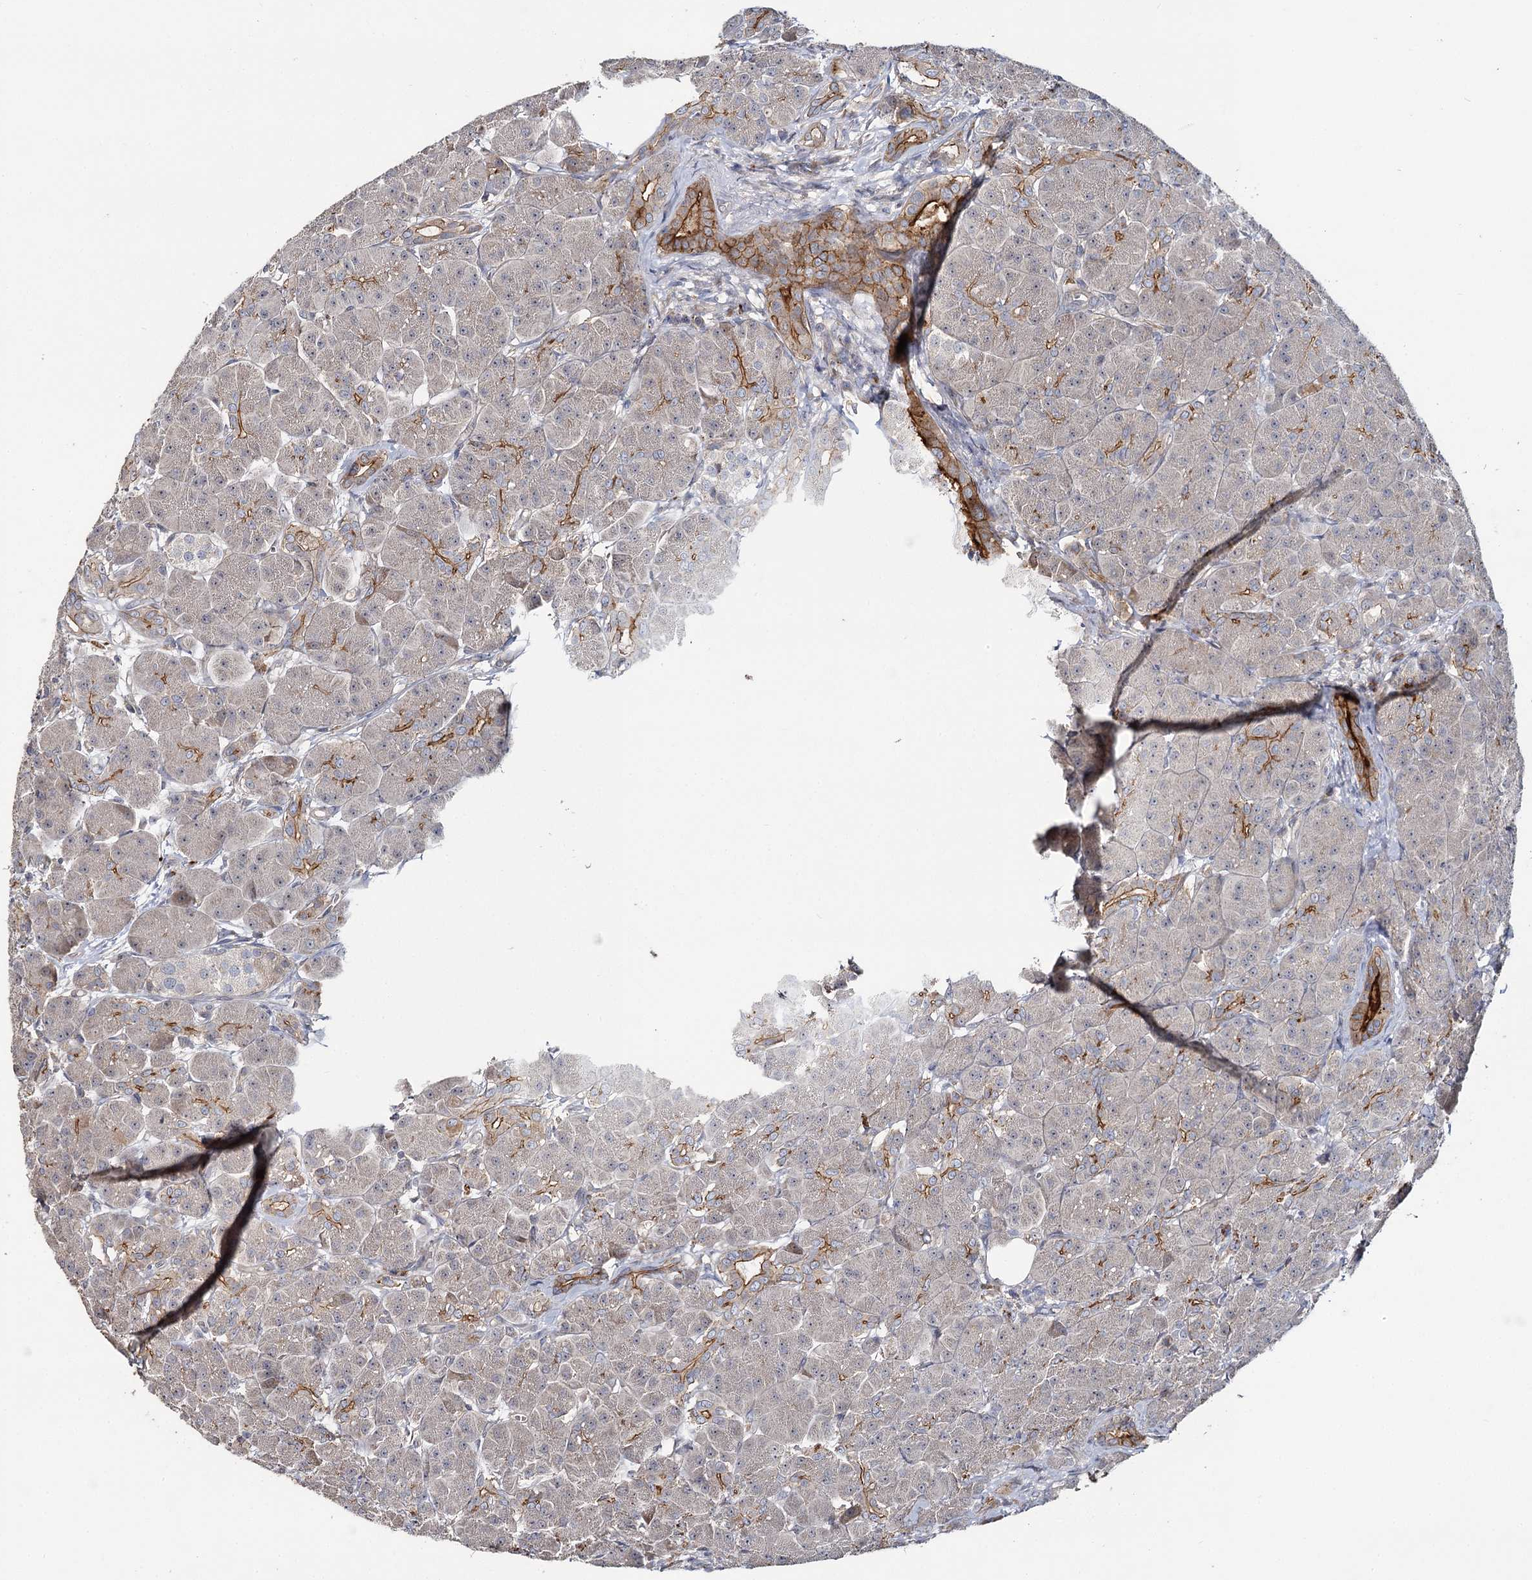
{"staining": {"intensity": "moderate", "quantity": "<25%", "location": "cytoplasmic/membranous"}, "tissue": "pancreas", "cell_type": "Exocrine glandular cells", "image_type": "normal", "snomed": [{"axis": "morphology", "description": "Normal tissue, NOS"}, {"axis": "topography", "description": "Pancreas"}], "caption": "Immunohistochemistry photomicrograph of normal pancreas: pancreas stained using immunohistochemistry (IHC) shows low levels of moderate protein expression localized specifically in the cytoplasmic/membranous of exocrine glandular cells, appearing as a cytoplasmic/membranous brown color.", "gene": "ANGPTL5", "patient": {"sex": "male", "age": 63}}